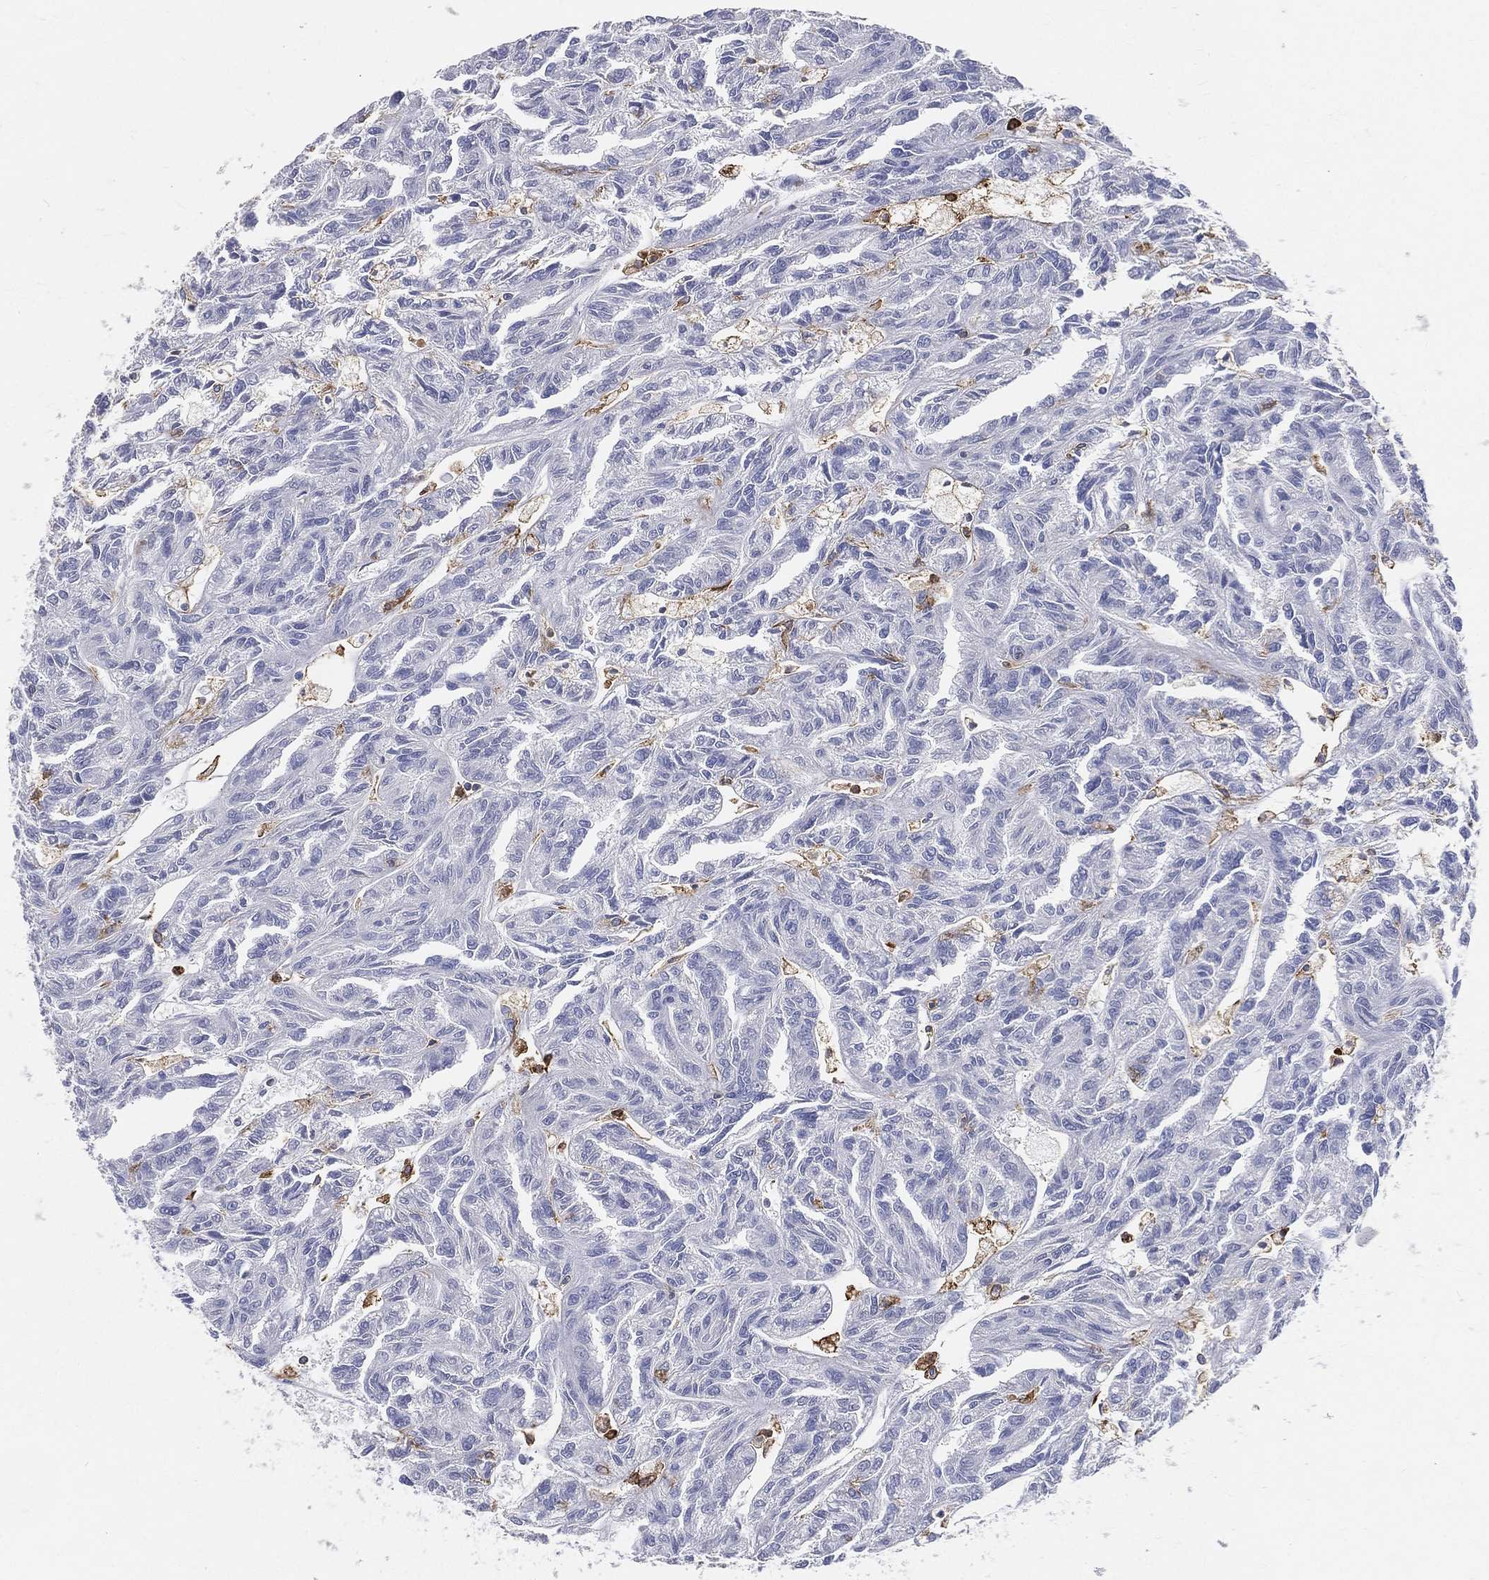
{"staining": {"intensity": "negative", "quantity": "none", "location": "none"}, "tissue": "renal cancer", "cell_type": "Tumor cells", "image_type": "cancer", "snomed": [{"axis": "morphology", "description": "Adenocarcinoma, NOS"}, {"axis": "topography", "description": "Kidney"}], "caption": "High magnification brightfield microscopy of renal cancer stained with DAB (brown) and counterstained with hematoxylin (blue): tumor cells show no significant expression.", "gene": "CD33", "patient": {"sex": "male", "age": 79}}